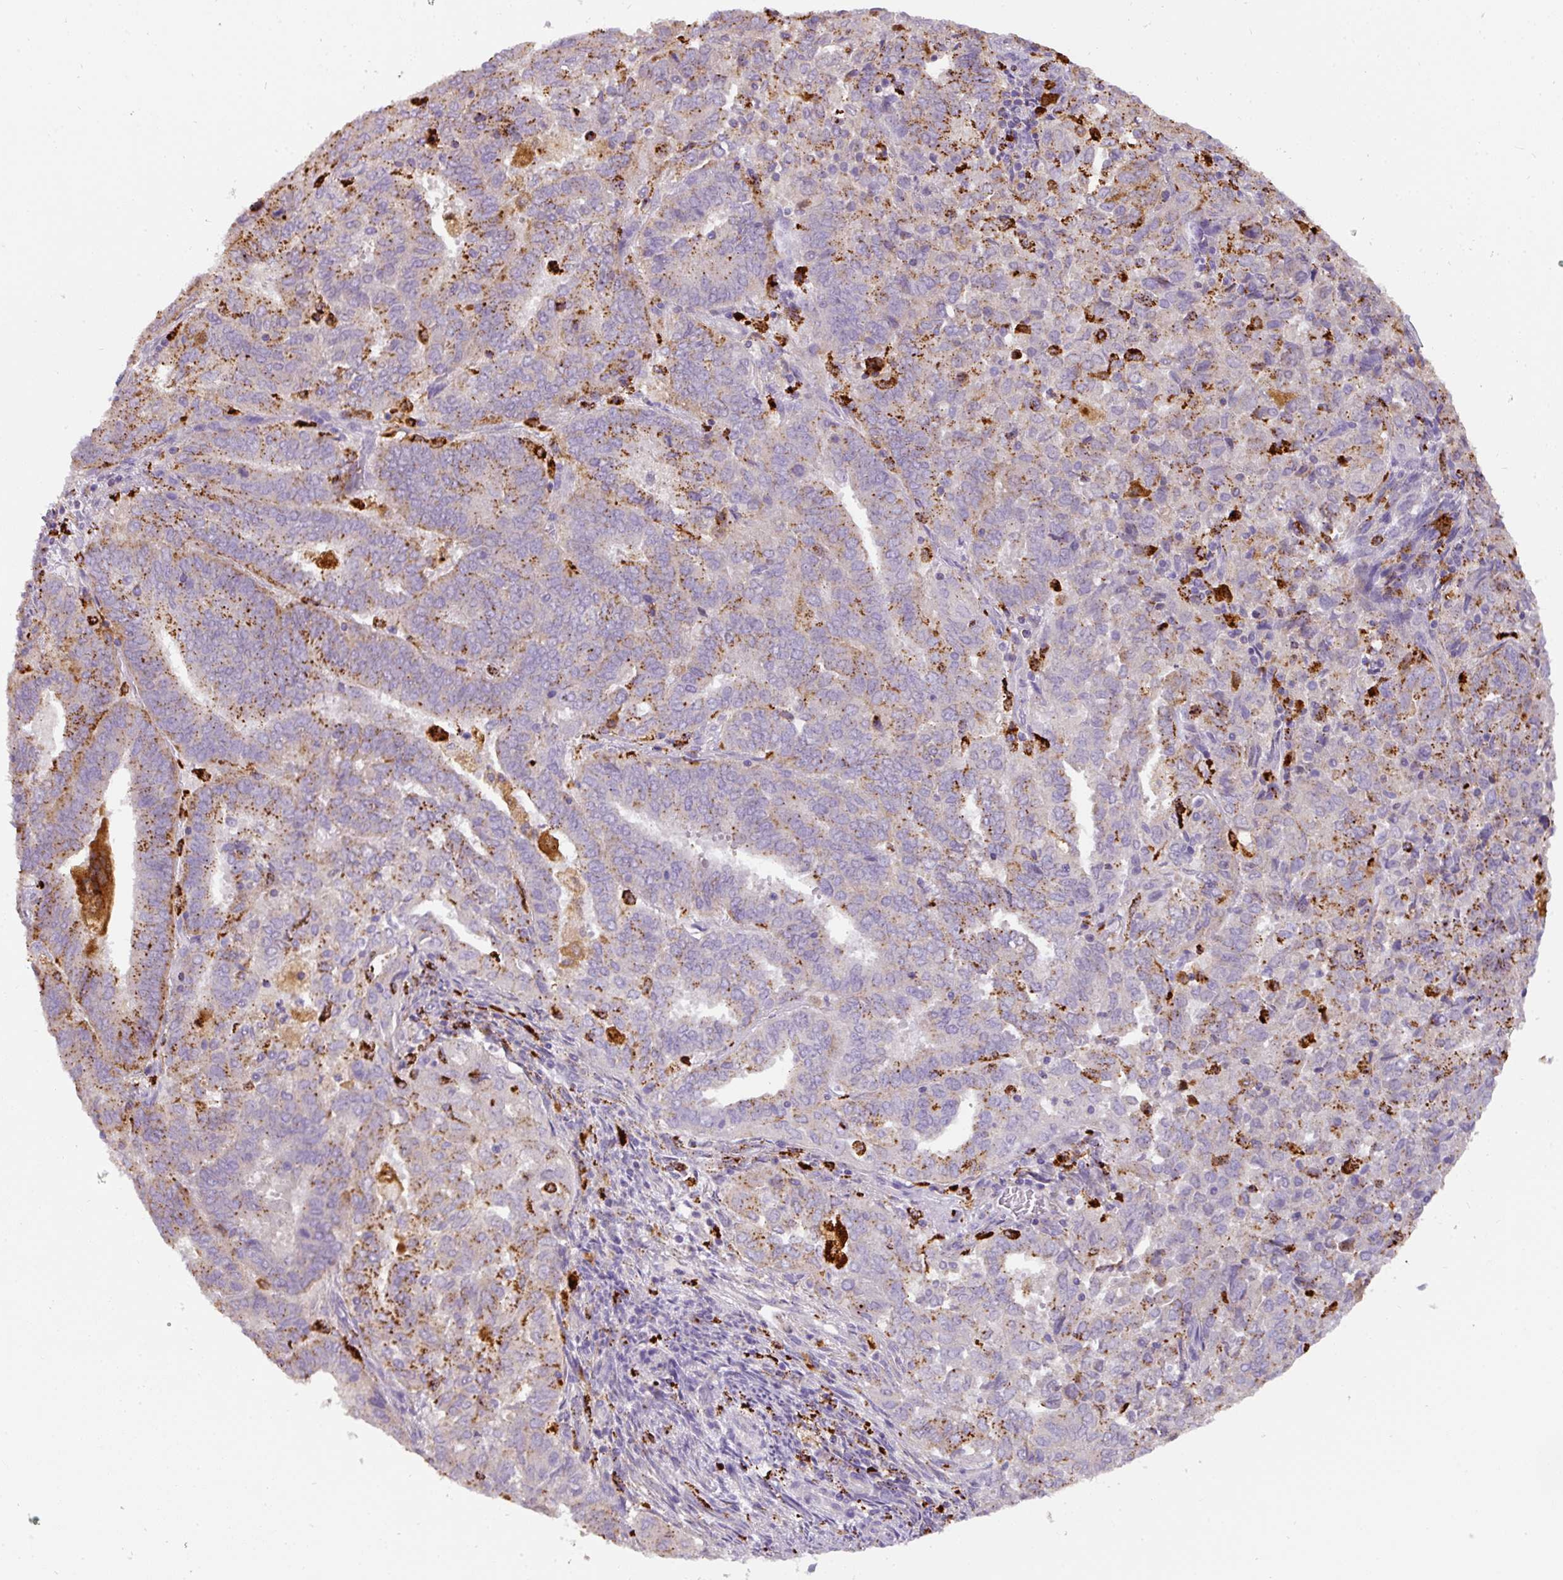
{"staining": {"intensity": "moderate", "quantity": "25%-75%", "location": "cytoplasmic/membranous"}, "tissue": "endometrial cancer", "cell_type": "Tumor cells", "image_type": "cancer", "snomed": [{"axis": "morphology", "description": "Adenocarcinoma, NOS"}, {"axis": "topography", "description": "Endometrium"}], "caption": "Moderate cytoplasmic/membranous protein expression is appreciated in approximately 25%-75% of tumor cells in adenocarcinoma (endometrial).", "gene": "MMACHC", "patient": {"sex": "female", "age": 72}}